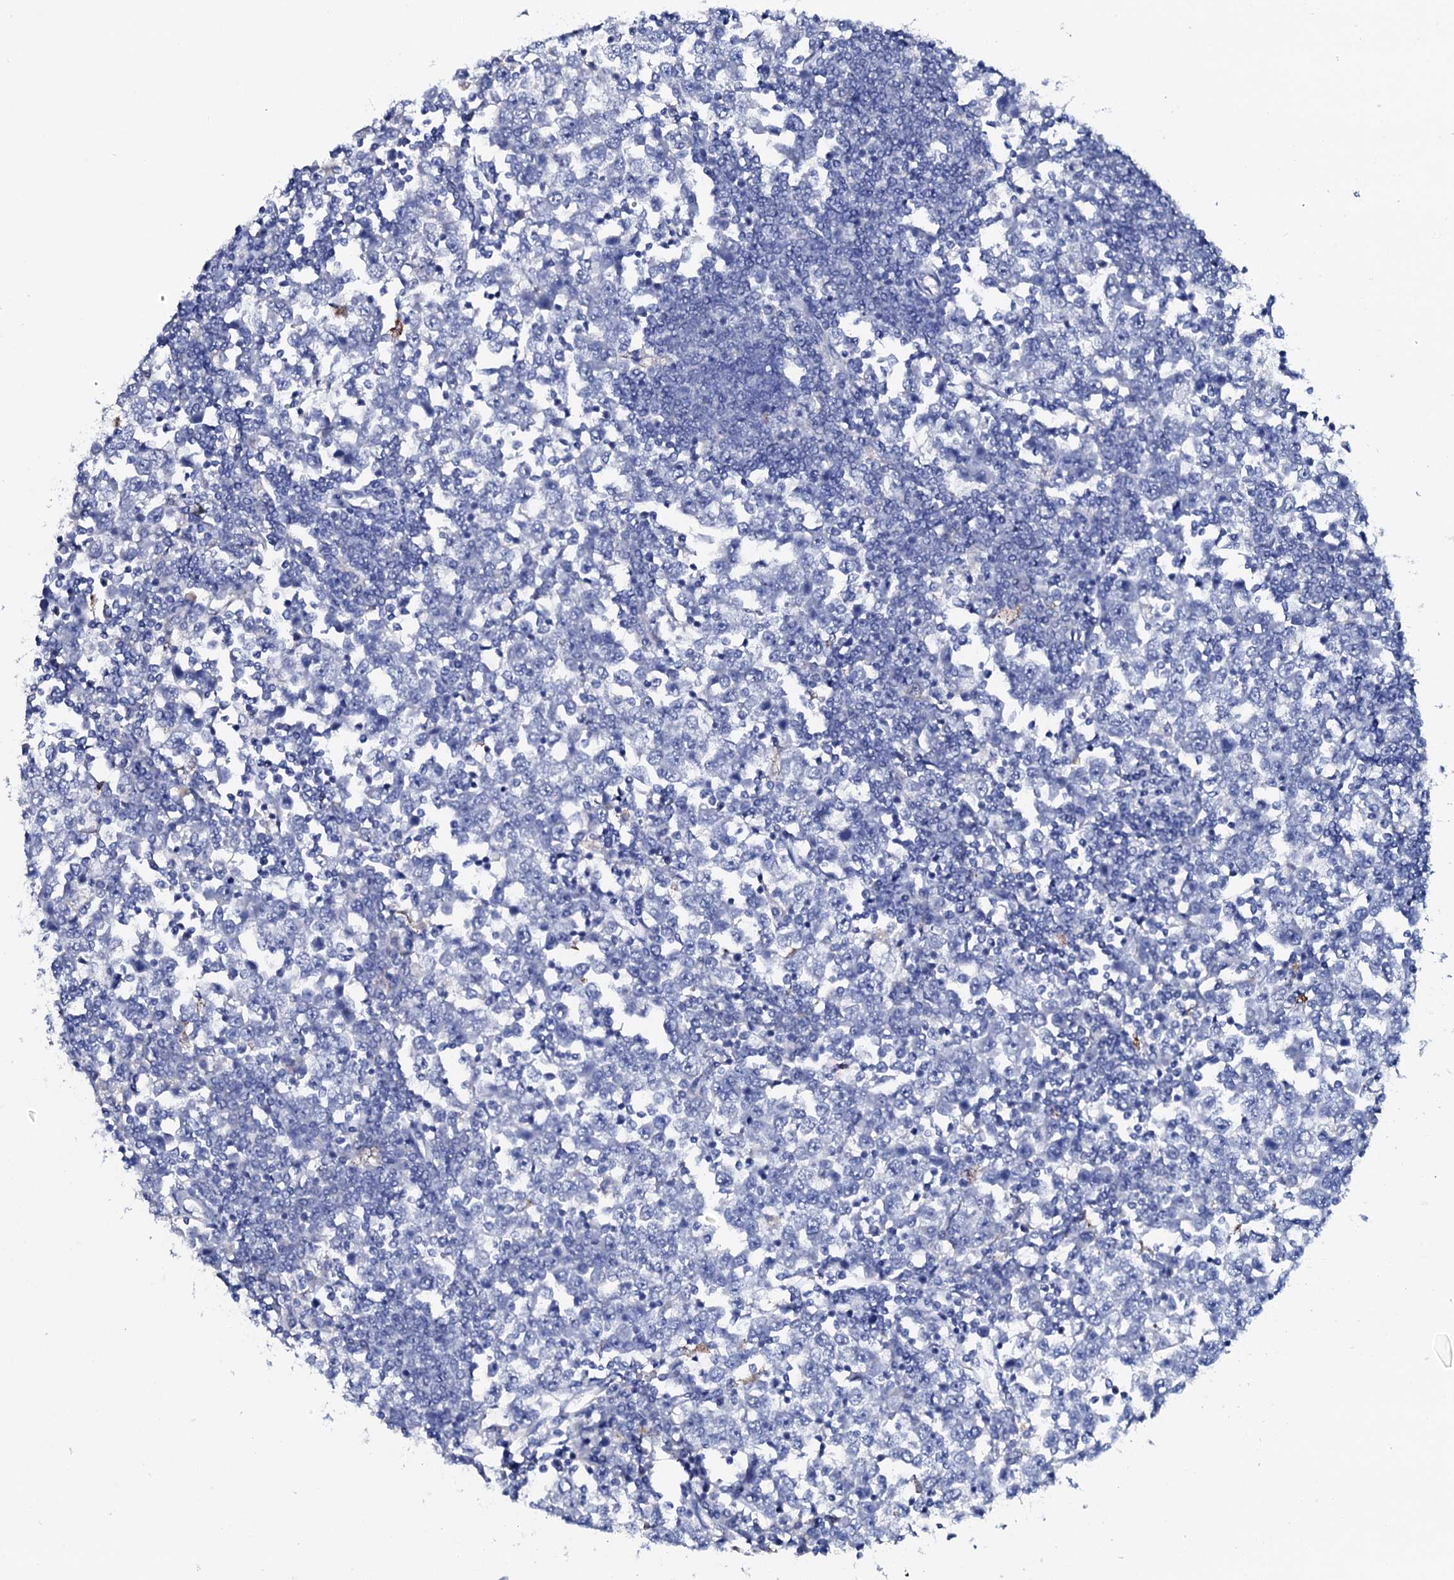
{"staining": {"intensity": "negative", "quantity": "none", "location": "none"}, "tissue": "testis cancer", "cell_type": "Tumor cells", "image_type": "cancer", "snomed": [{"axis": "morphology", "description": "Seminoma, NOS"}, {"axis": "topography", "description": "Testis"}], "caption": "Tumor cells show no significant staining in testis cancer.", "gene": "AMER2", "patient": {"sex": "male", "age": 65}}